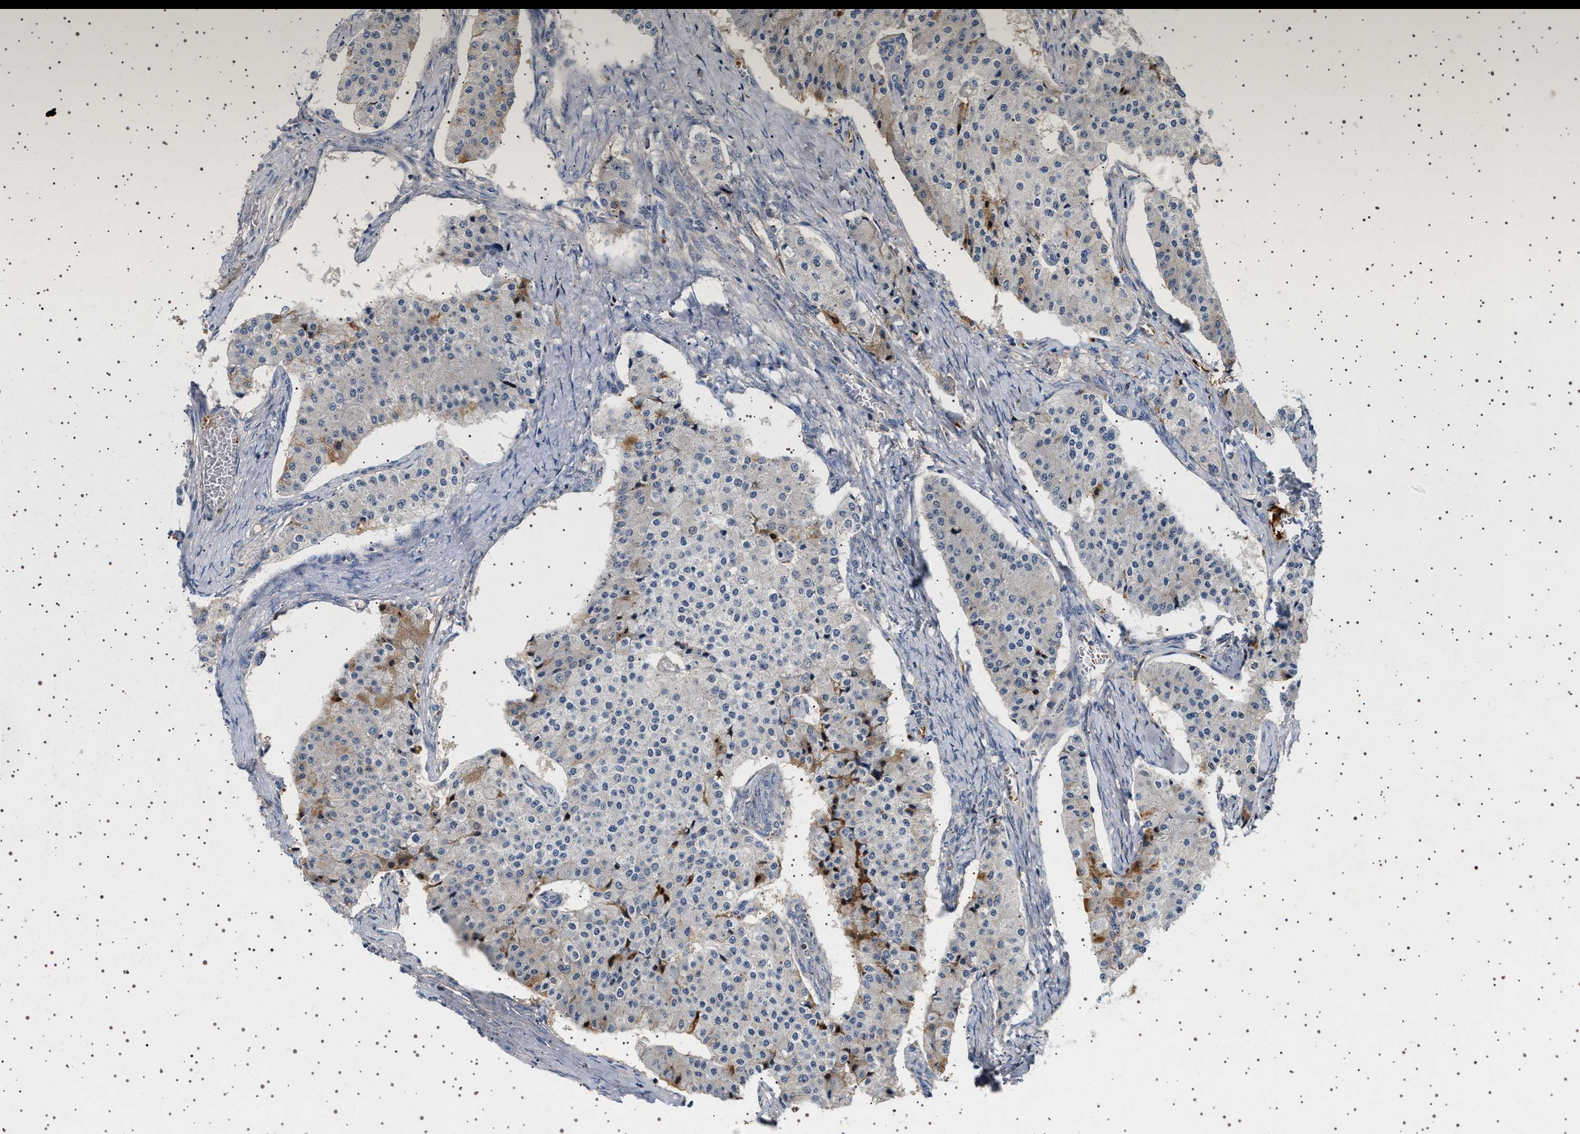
{"staining": {"intensity": "negative", "quantity": "none", "location": "none"}, "tissue": "carcinoid", "cell_type": "Tumor cells", "image_type": "cancer", "snomed": [{"axis": "morphology", "description": "Carcinoid, malignant, NOS"}, {"axis": "topography", "description": "Colon"}], "caption": "A histopathology image of human carcinoid is negative for staining in tumor cells. The staining is performed using DAB brown chromogen with nuclei counter-stained in using hematoxylin.", "gene": "FICD", "patient": {"sex": "female", "age": 52}}